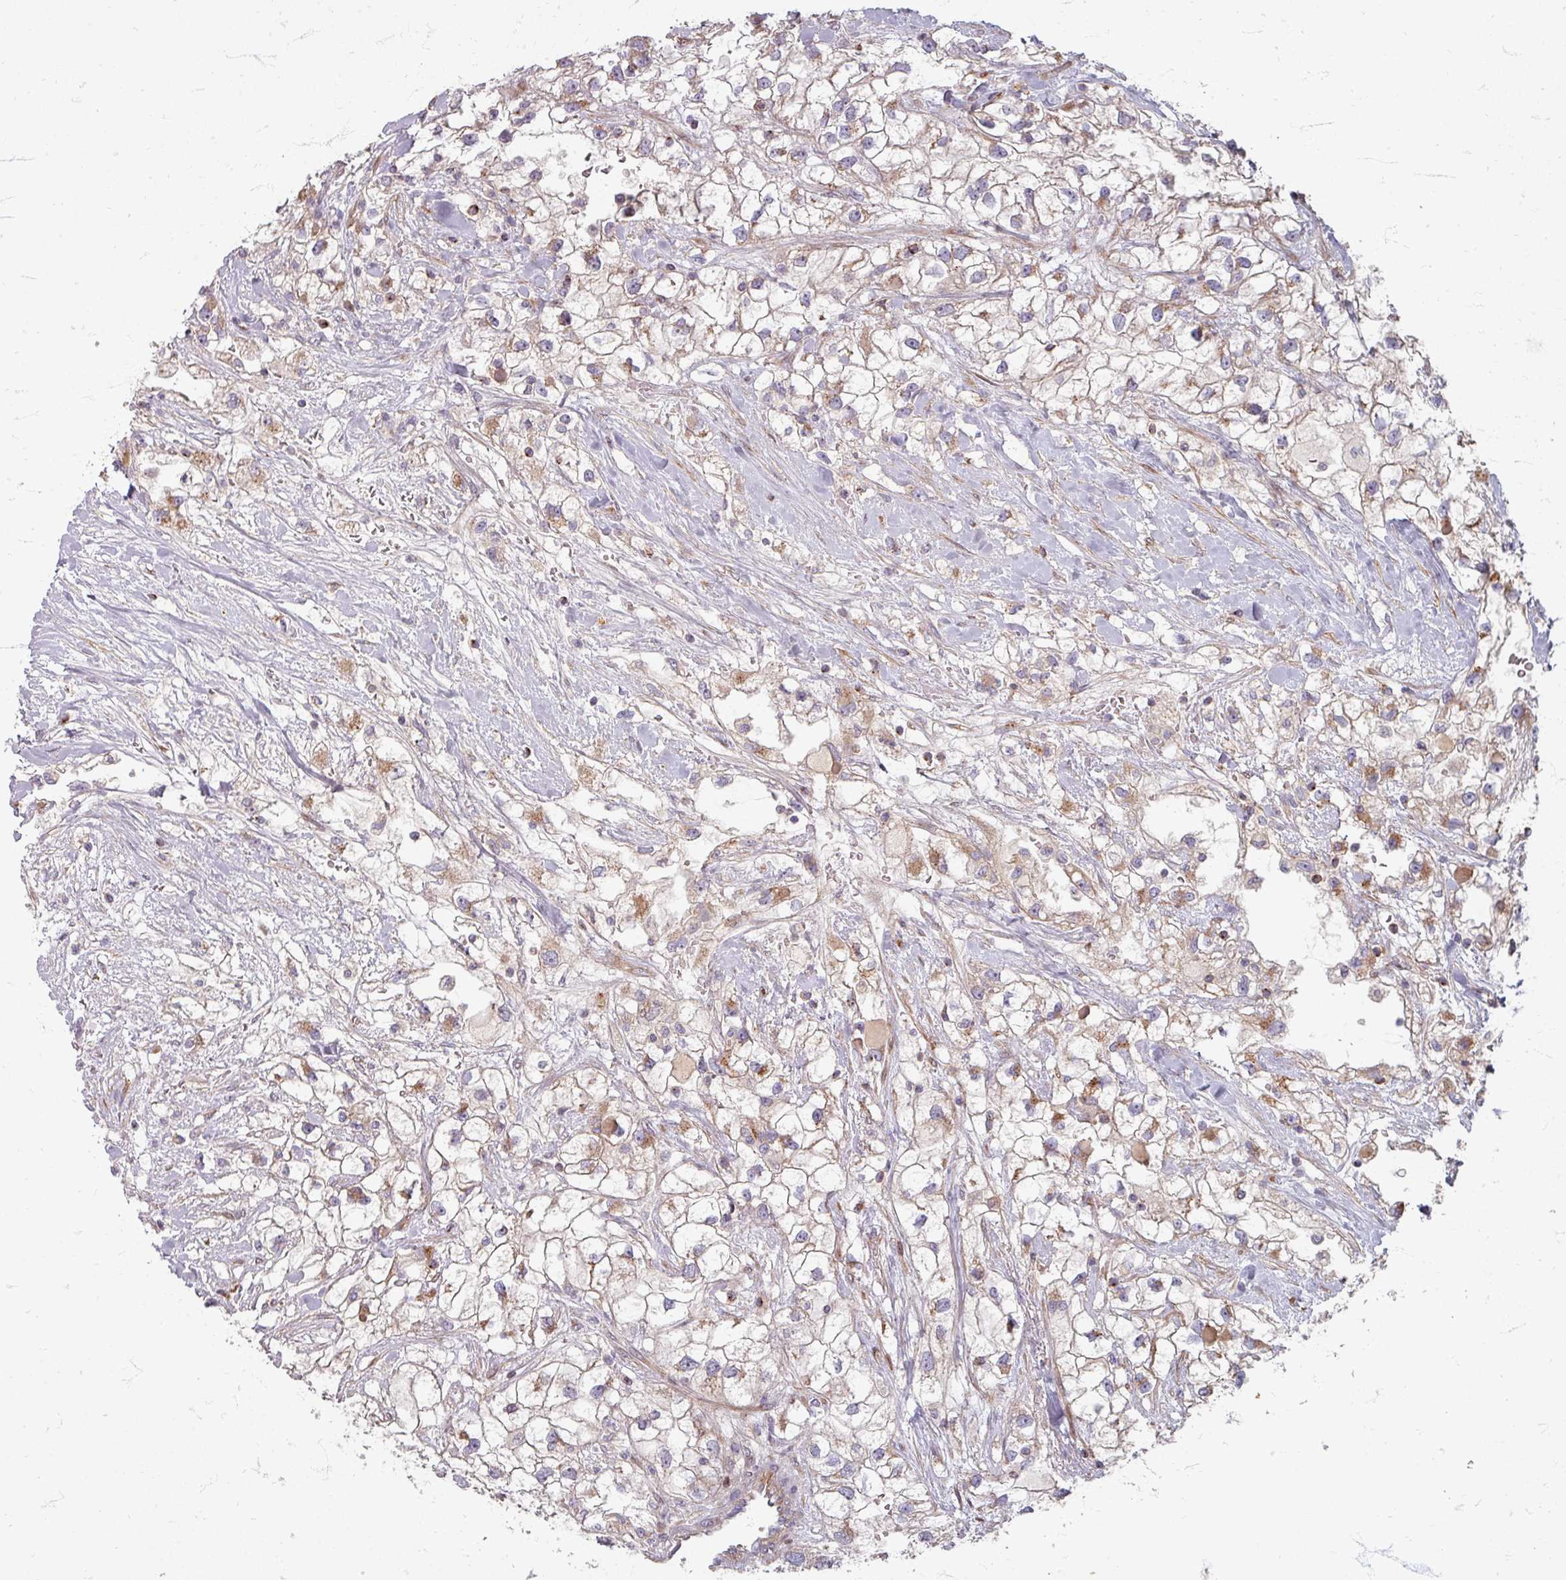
{"staining": {"intensity": "moderate", "quantity": "<25%", "location": "cytoplasmic/membranous"}, "tissue": "renal cancer", "cell_type": "Tumor cells", "image_type": "cancer", "snomed": [{"axis": "morphology", "description": "Adenocarcinoma, NOS"}, {"axis": "topography", "description": "Kidney"}], "caption": "Protein expression analysis of human adenocarcinoma (renal) reveals moderate cytoplasmic/membranous positivity in about <25% of tumor cells.", "gene": "GABARAPL1", "patient": {"sex": "male", "age": 59}}